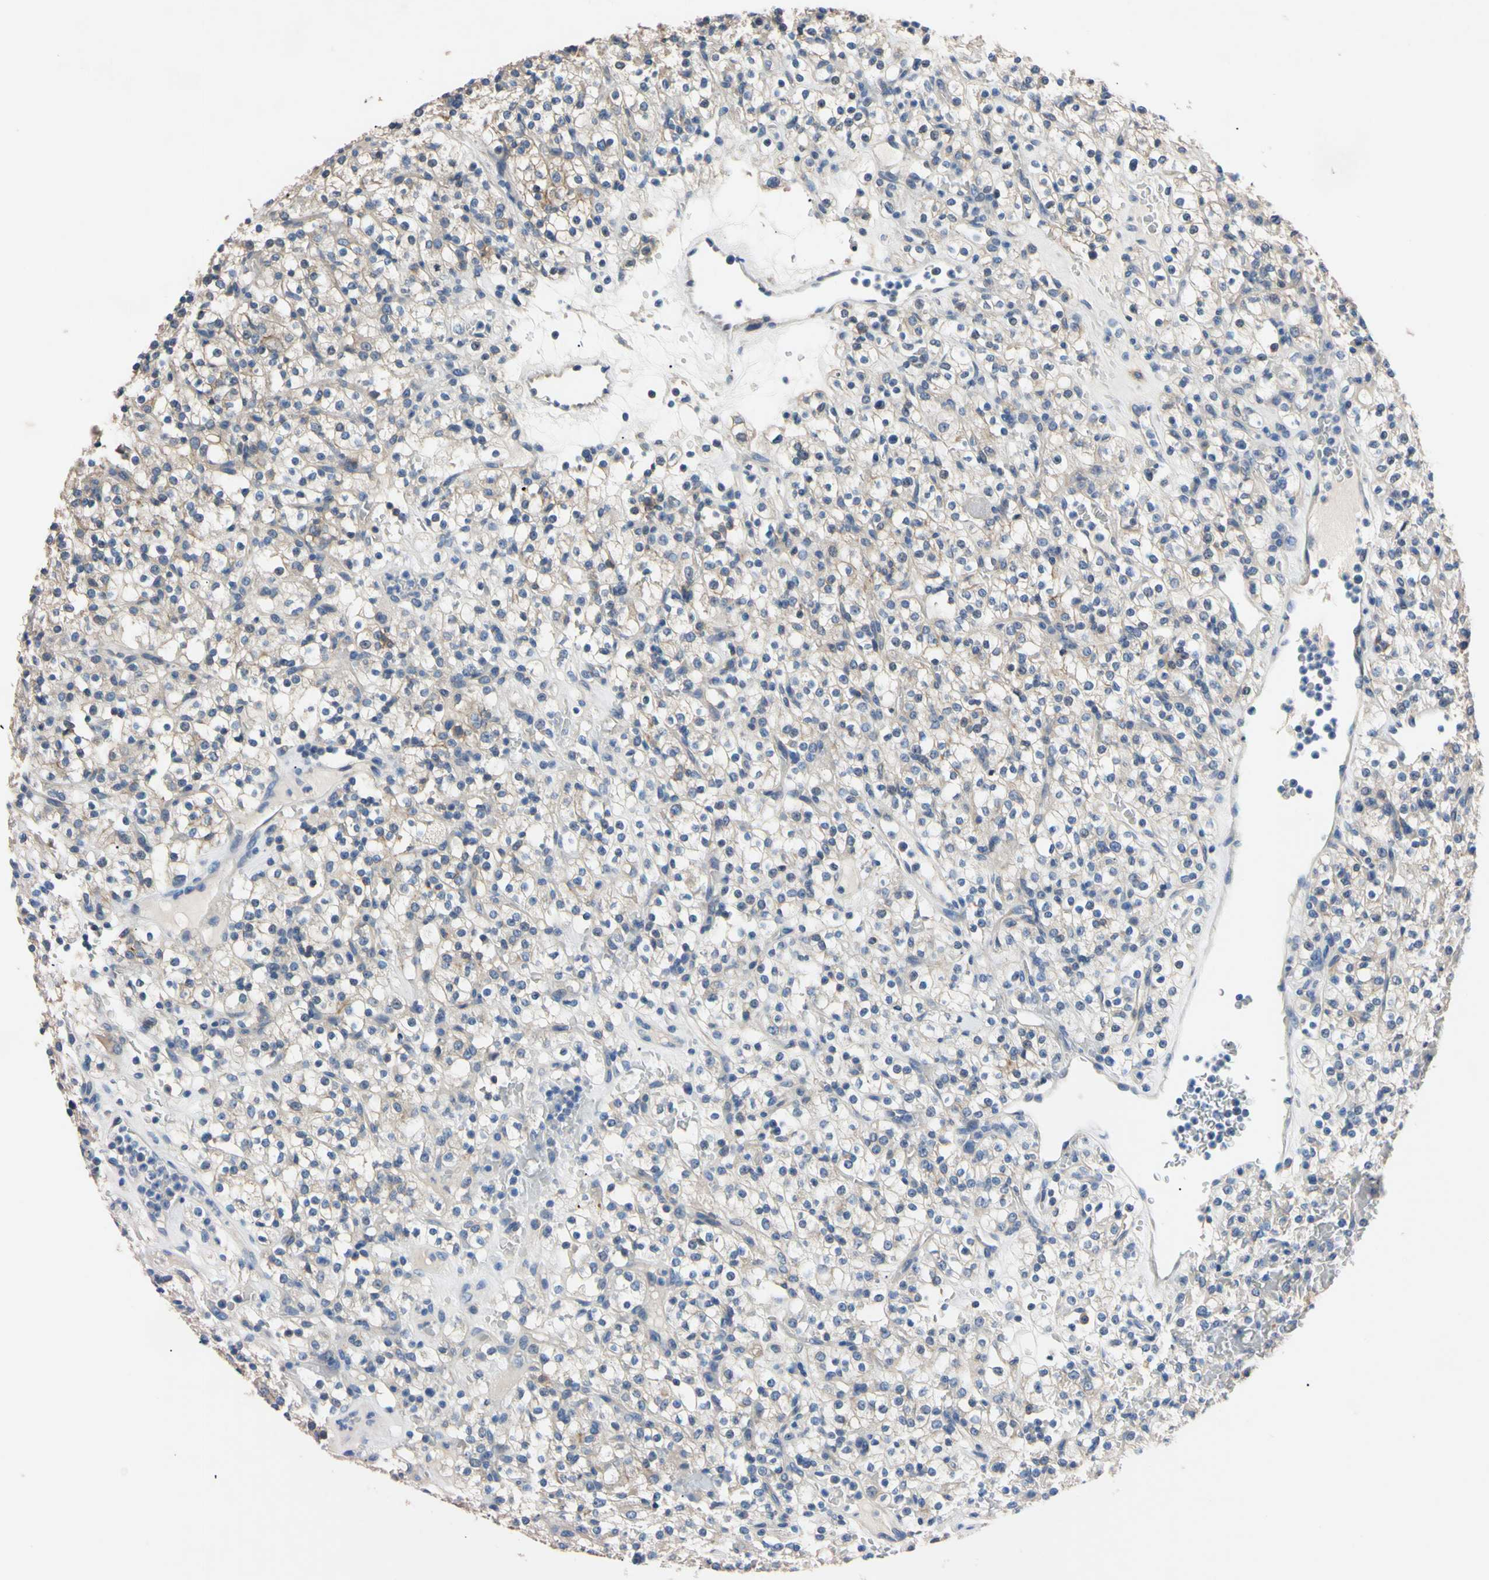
{"staining": {"intensity": "negative", "quantity": "none", "location": "none"}, "tissue": "renal cancer", "cell_type": "Tumor cells", "image_type": "cancer", "snomed": [{"axis": "morphology", "description": "Normal tissue, NOS"}, {"axis": "morphology", "description": "Adenocarcinoma, NOS"}, {"axis": "topography", "description": "Kidney"}], "caption": "Immunohistochemistry (IHC) image of human renal cancer stained for a protein (brown), which exhibits no expression in tumor cells. (Brightfield microscopy of DAB (3,3'-diaminobenzidine) immunohistochemistry (IHC) at high magnification).", "gene": "PNKD", "patient": {"sex": "female", "age": 72}}